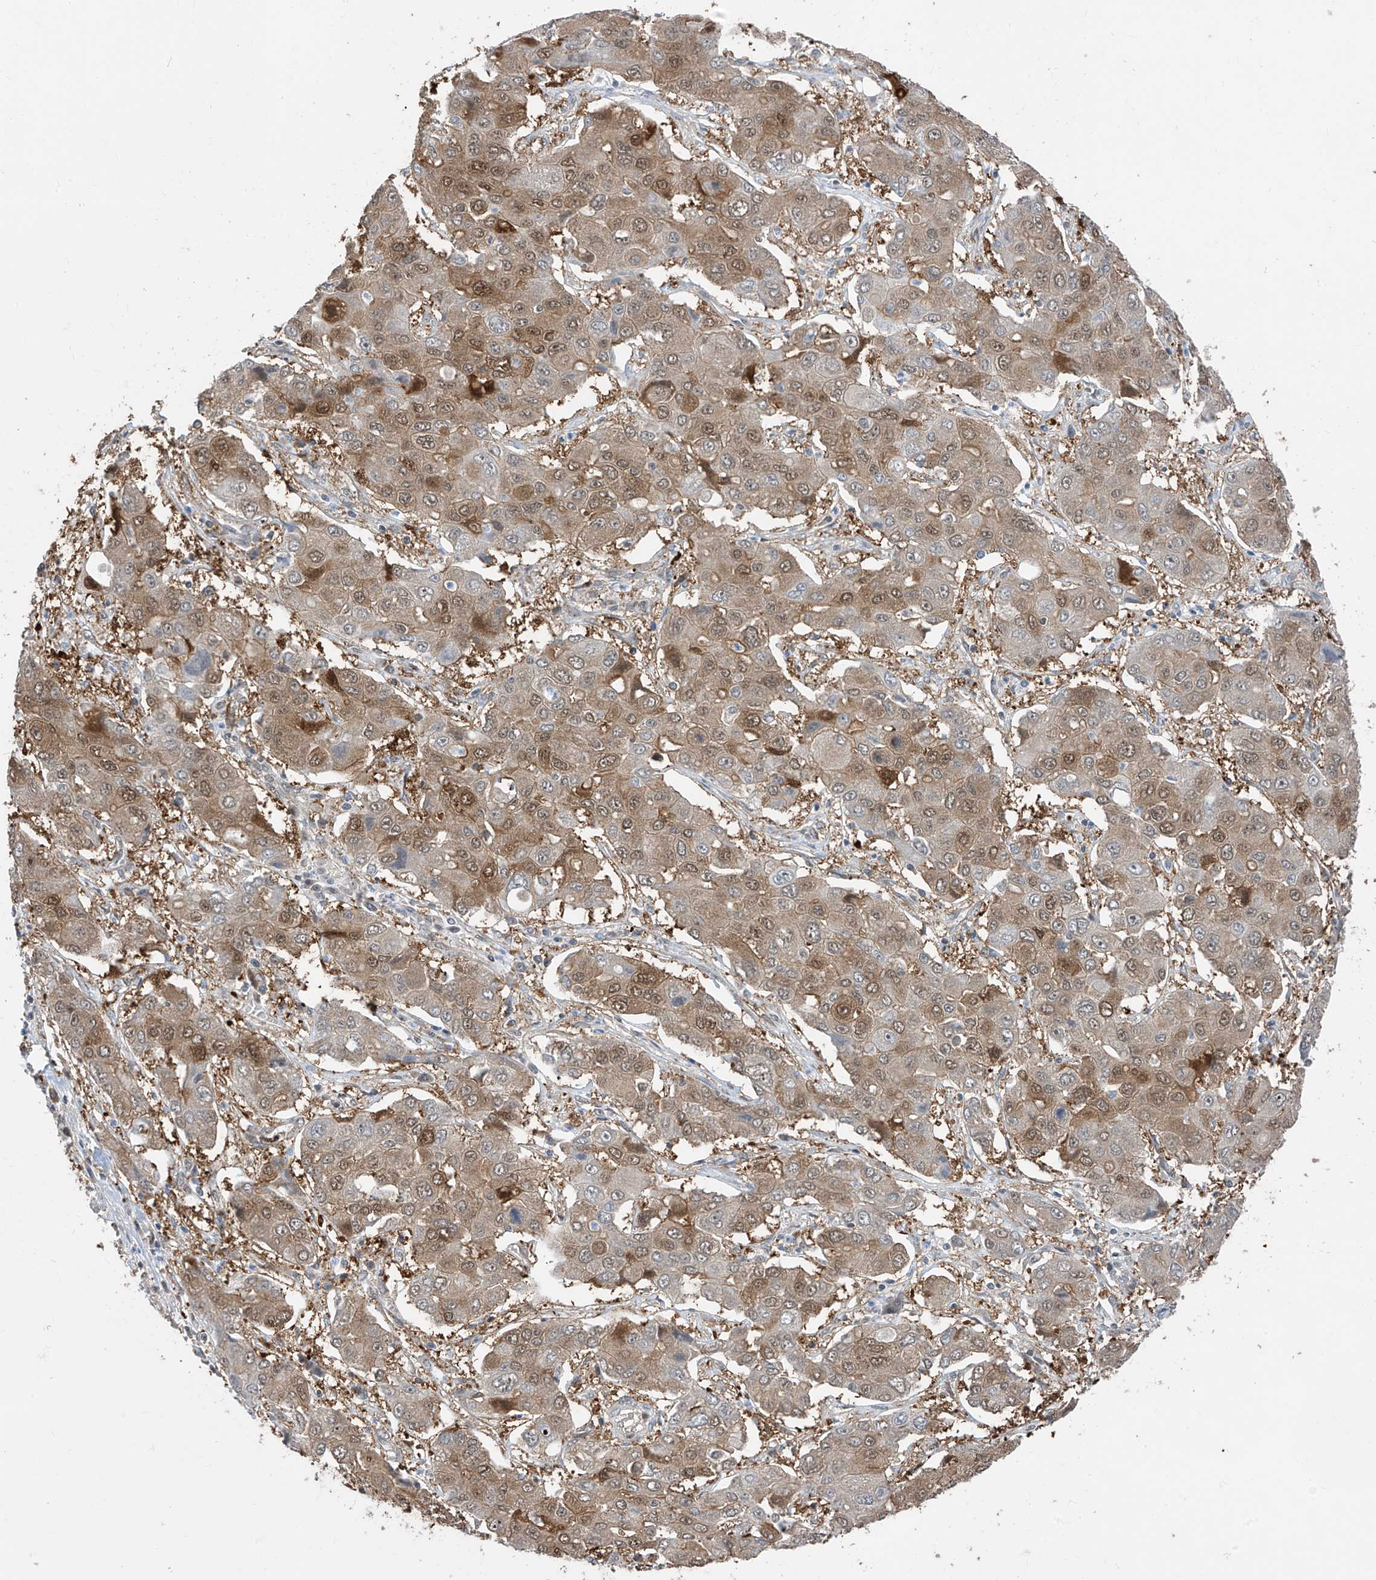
{"staining": {"intensity": "moderate", "quantity": ">75%", "location": "cytoplasmic/membranous"}, "tissue": "liver cancer", "cell_type": "Tumor cells", "image_type": "cancer", "snomed": [{"axis": "morphology", "description": "Cholangiocarcinoma"}, {"axis": "topography", "description": "Liver"}], "caption": "The photomicrograph reveals immunohistochemical staining of liver cancer (cholangiocarcinoma). There is moderate cytoplasmic/membranous staining is seen in about >75% of tumor cells.", "gene": "TTC38", "patient": {"sex": "male", "age": 67}}